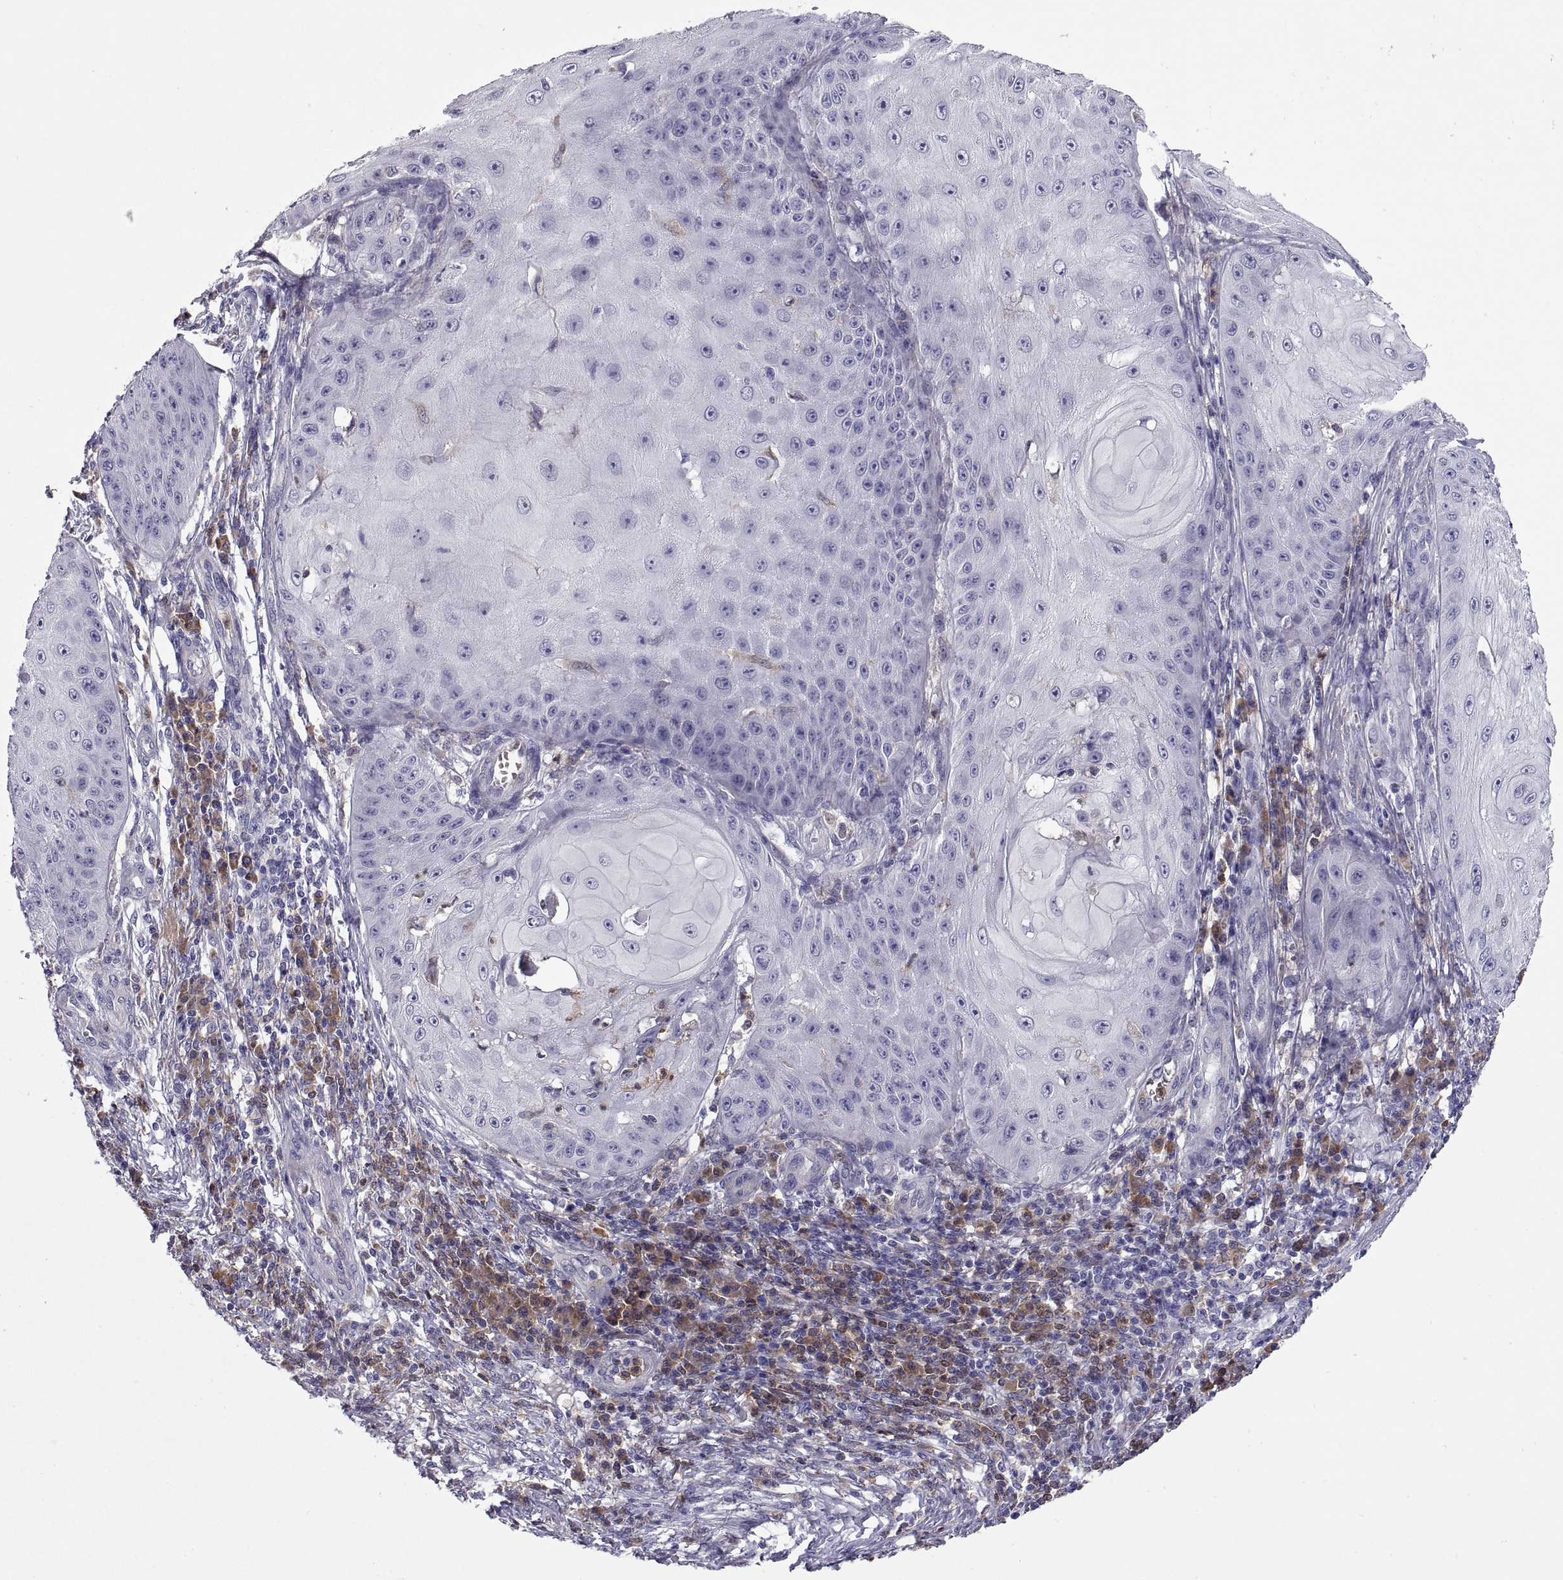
{"staining": {"intensity": "negative", "quantity": "none", "location": "none"}, "tissue": "skin cancer", "cell_type": "Tumor cells", "image_type": "cancer", "snomed": [{"axis": "morphology", "description": "Squamous cell carcinoma, NOS"}, {"axis": "topography", "description": "Skin"}], "caption": "The immunohistochemistry (IHC) photomicrograph has no significant staining in tumor cells of squamous cell carcinoma (skin) tissue.", "gene": "DOK3", "patient": {"sex": "male", "age": 70}}